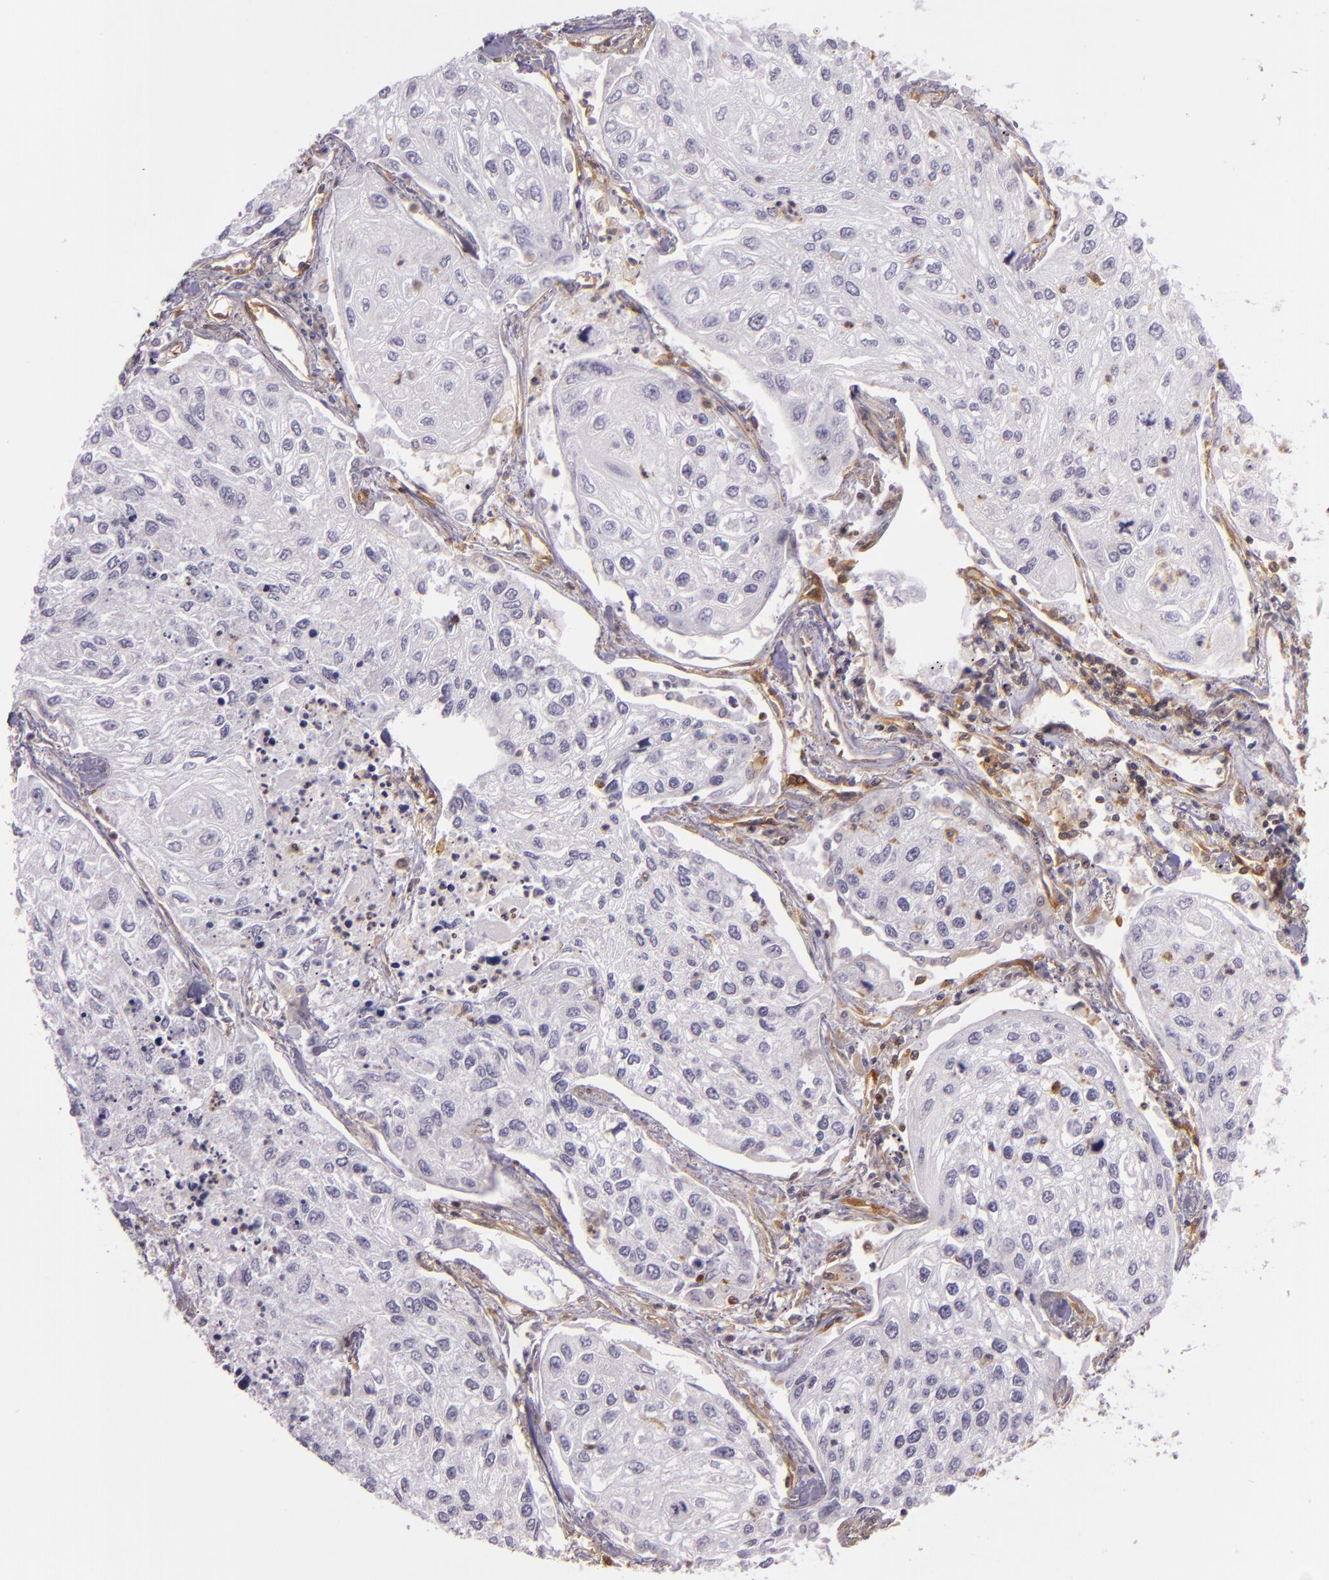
{"staining": {"intensity": "negative", "quantity": "none", "location": "none"}, "tissue": "lung cancer", "cell_type": "Tumor cells", "image_type": "cancer", "snomed": [{"axis": "morphology", "description": "Squamous cell carcinoma, NOS"}, {"axis": "topography", "description": "Lung"}], "caption": "Immunohistochemical staining of lung squamous cell carcinoma displays no significant positivity in tumor cells.", "gene": "TLN1", "patient": {"sex": "male", "age": 75}}